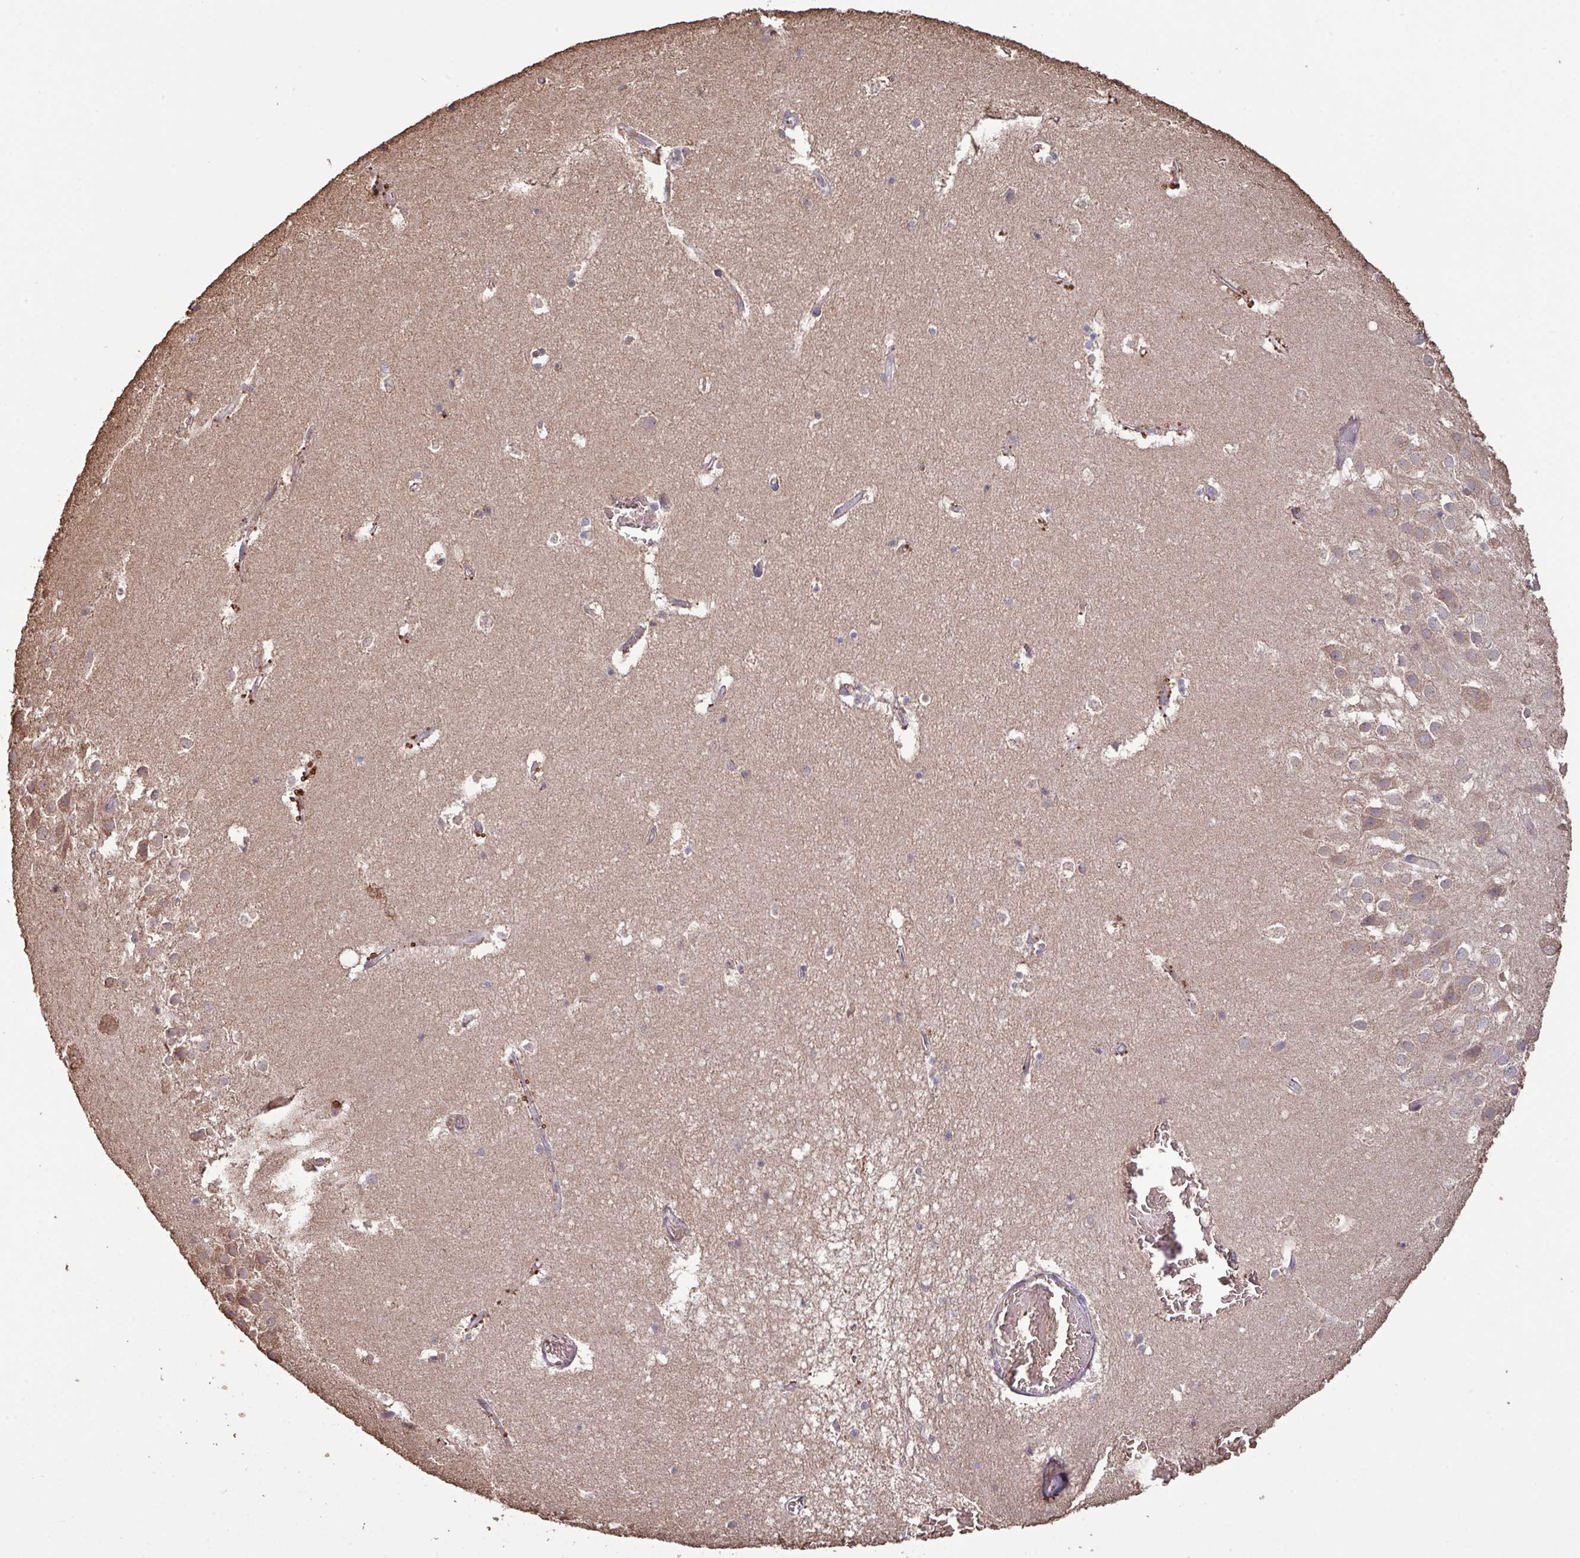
{"staining": {"intensity": "weak", "quantity": "<25%", "location": "cytoplasmic/membranous"}, "tissue": "hippocampus", "cell_type": "Glial cells", "image_type": "normal", "snomed": [{"axis": "morphology", "description": "Normal tissue, NOS"}, {"axis": "topography", "description": "Hippocampus"}], "caption": "This is an immunohistochemistry (IHC) histopathology image of normal hippocampus. There is no positivity in glial cells.", "gene": "CAMK2A", "patient": {"sex": "female", "age": 52}}